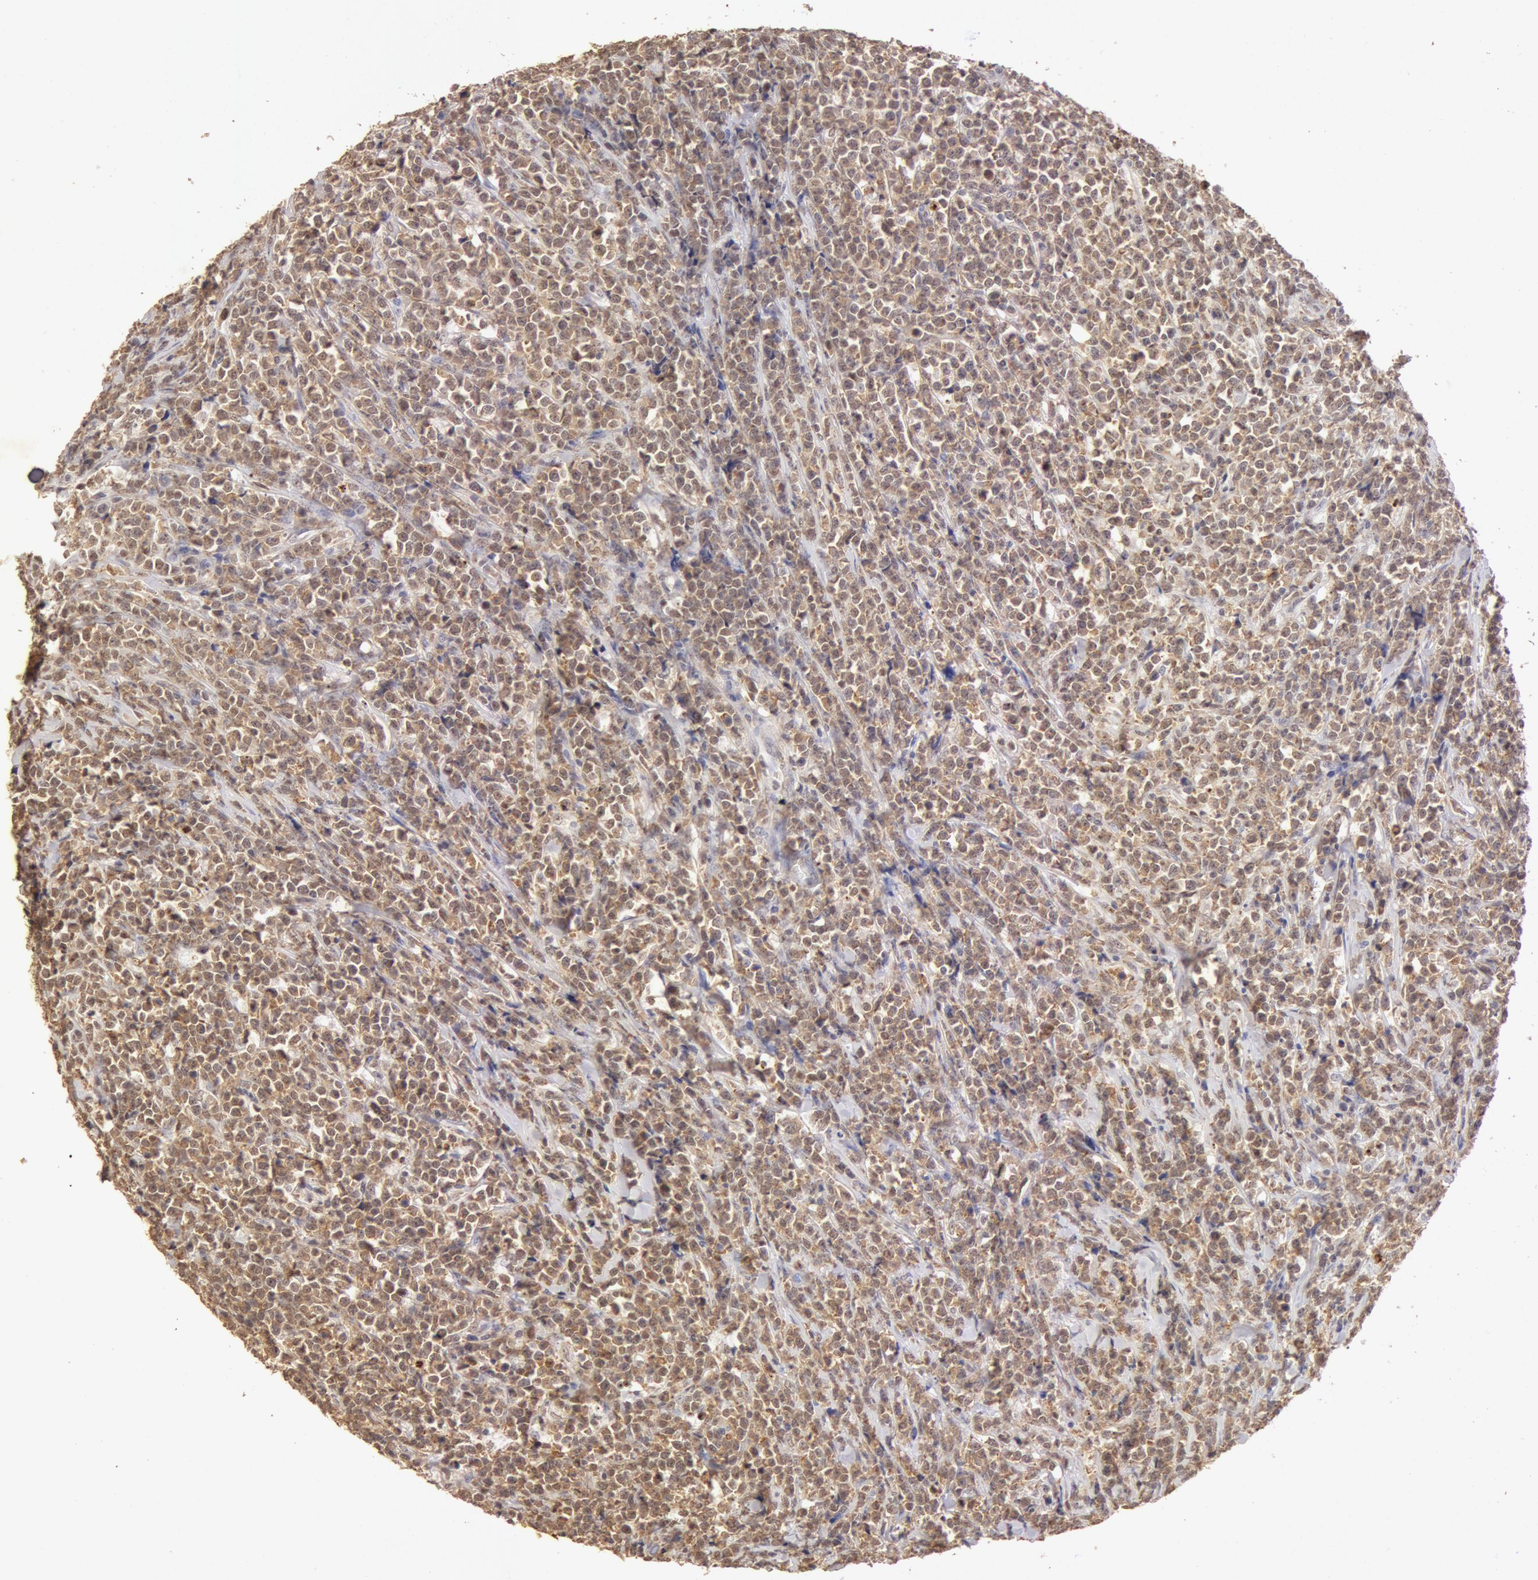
{"staining": {"intensity": "moderate", "quantity": ">75%", "location": "cytoplasmic/membranous,nuclear"}, "tissue": "lymphoma", "cell_type": "Tumor cells", "image_type": "cancer", "snomed": [{"axis": "morphology", "description": "Malignant lymphoma, non-Hodgkin's type, High grade"}, {"axis": "topography", "description": "Small intestine"}, {"axis": "topography", "description": "Colon"}], "caption": "Malignant lymphoma, non-Hodgkin's type (high-grade) stained for a protein (brown) exhibits moderate cytoplasmic/membranous and nuclear positive staining in approximately >75% of tumor cells.", "gene": "SNRNP70", "patient": {"sex": "male", "age": 8}}